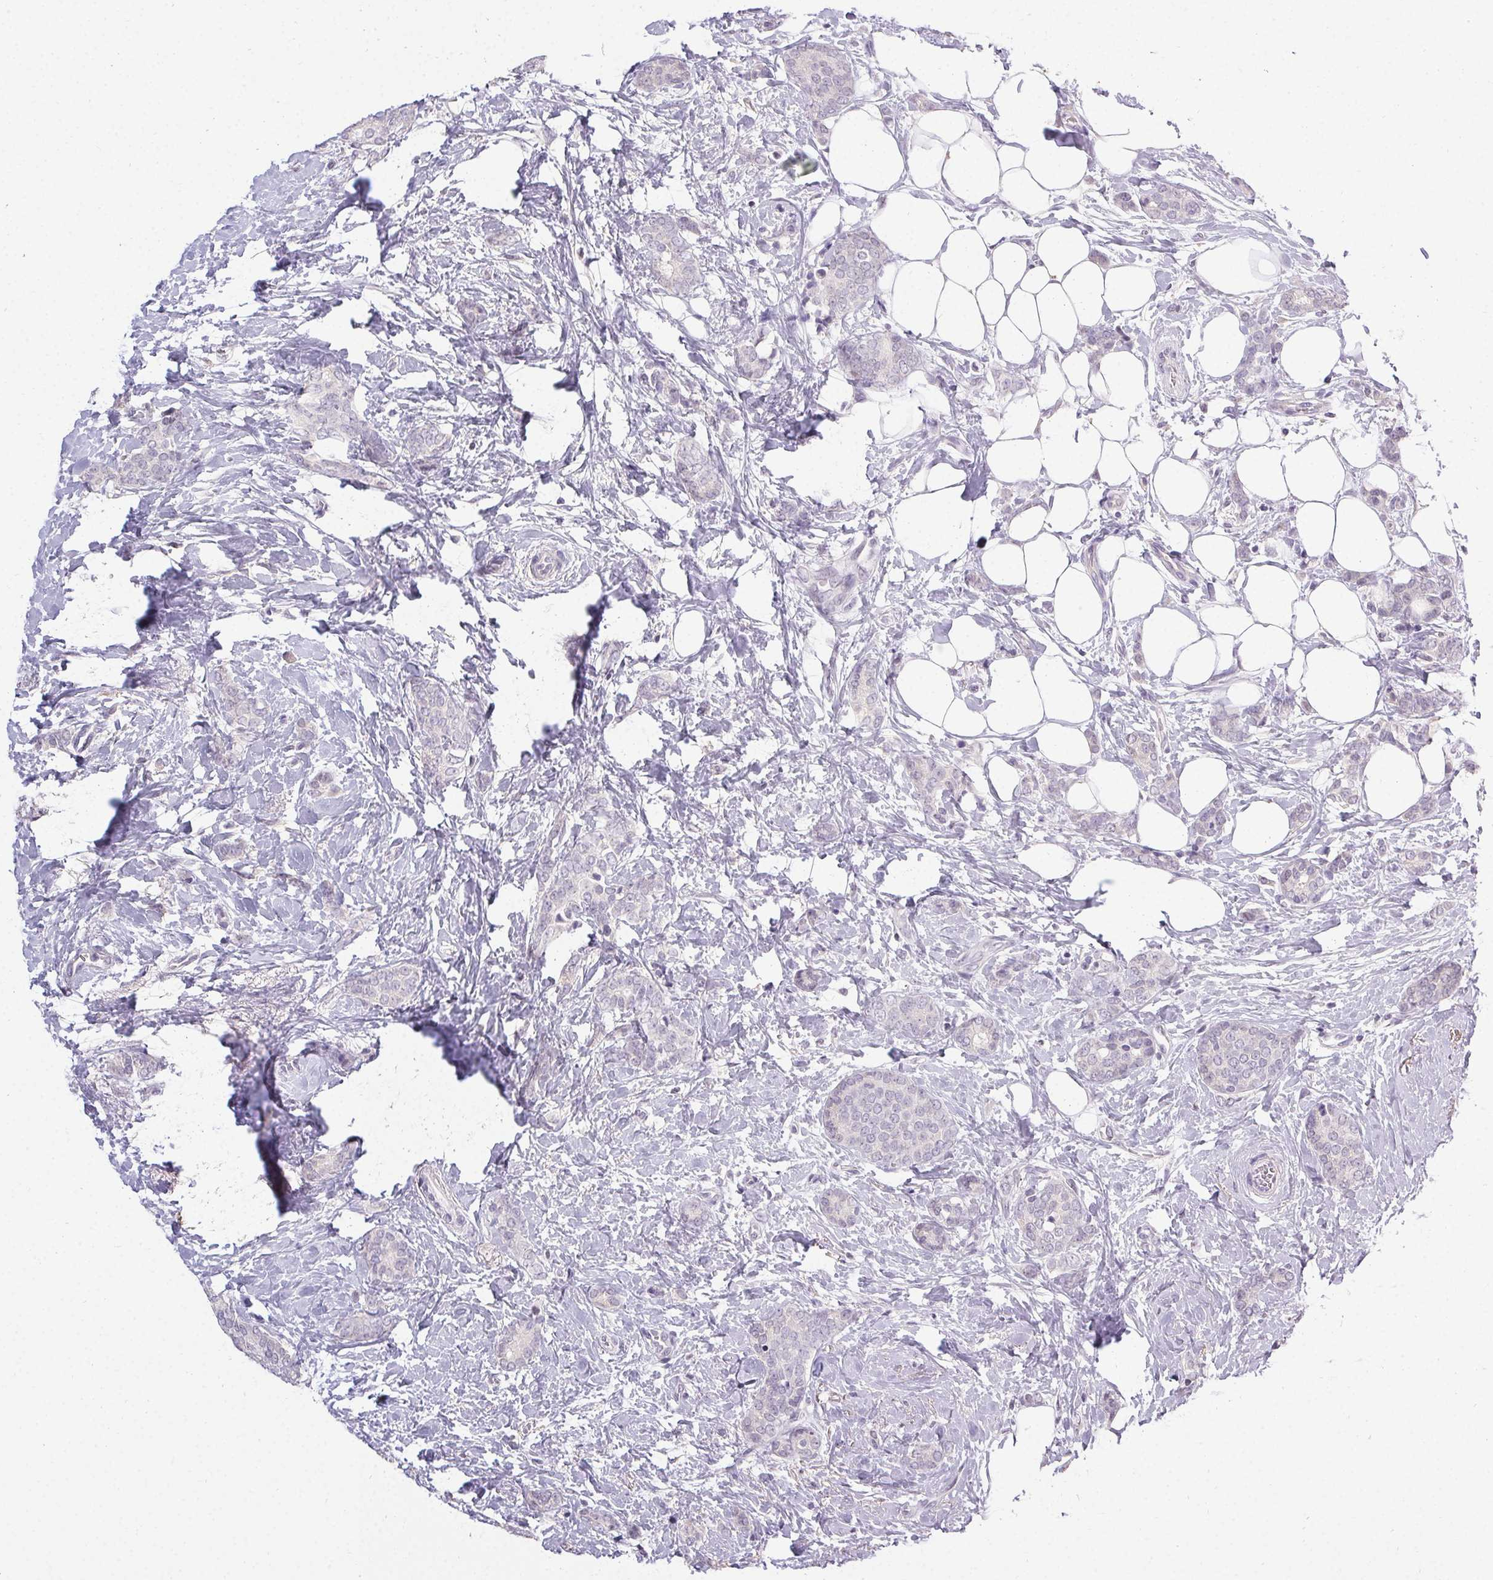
{"staining": {"intensity": "negative", "quantity": "none", "location": "none"}, "tissue": "breast cancer", "cell_type": "Tumor cells", "image_type": "cancer", "snomed": [{"axis": "morphology", "description": "Normal tissue, NOS"}, {"axis": "morphology", "description": "Duct carcinoma"}, {"axis": "topography", "description": "Breast"}], "caption": "Protein analysis of infiltrating ductal carcinoma (breast) demonstrates no significant staining in tumor cells.", "gene": "PMEL", "patient": {"sex": "female", "age": 77}}